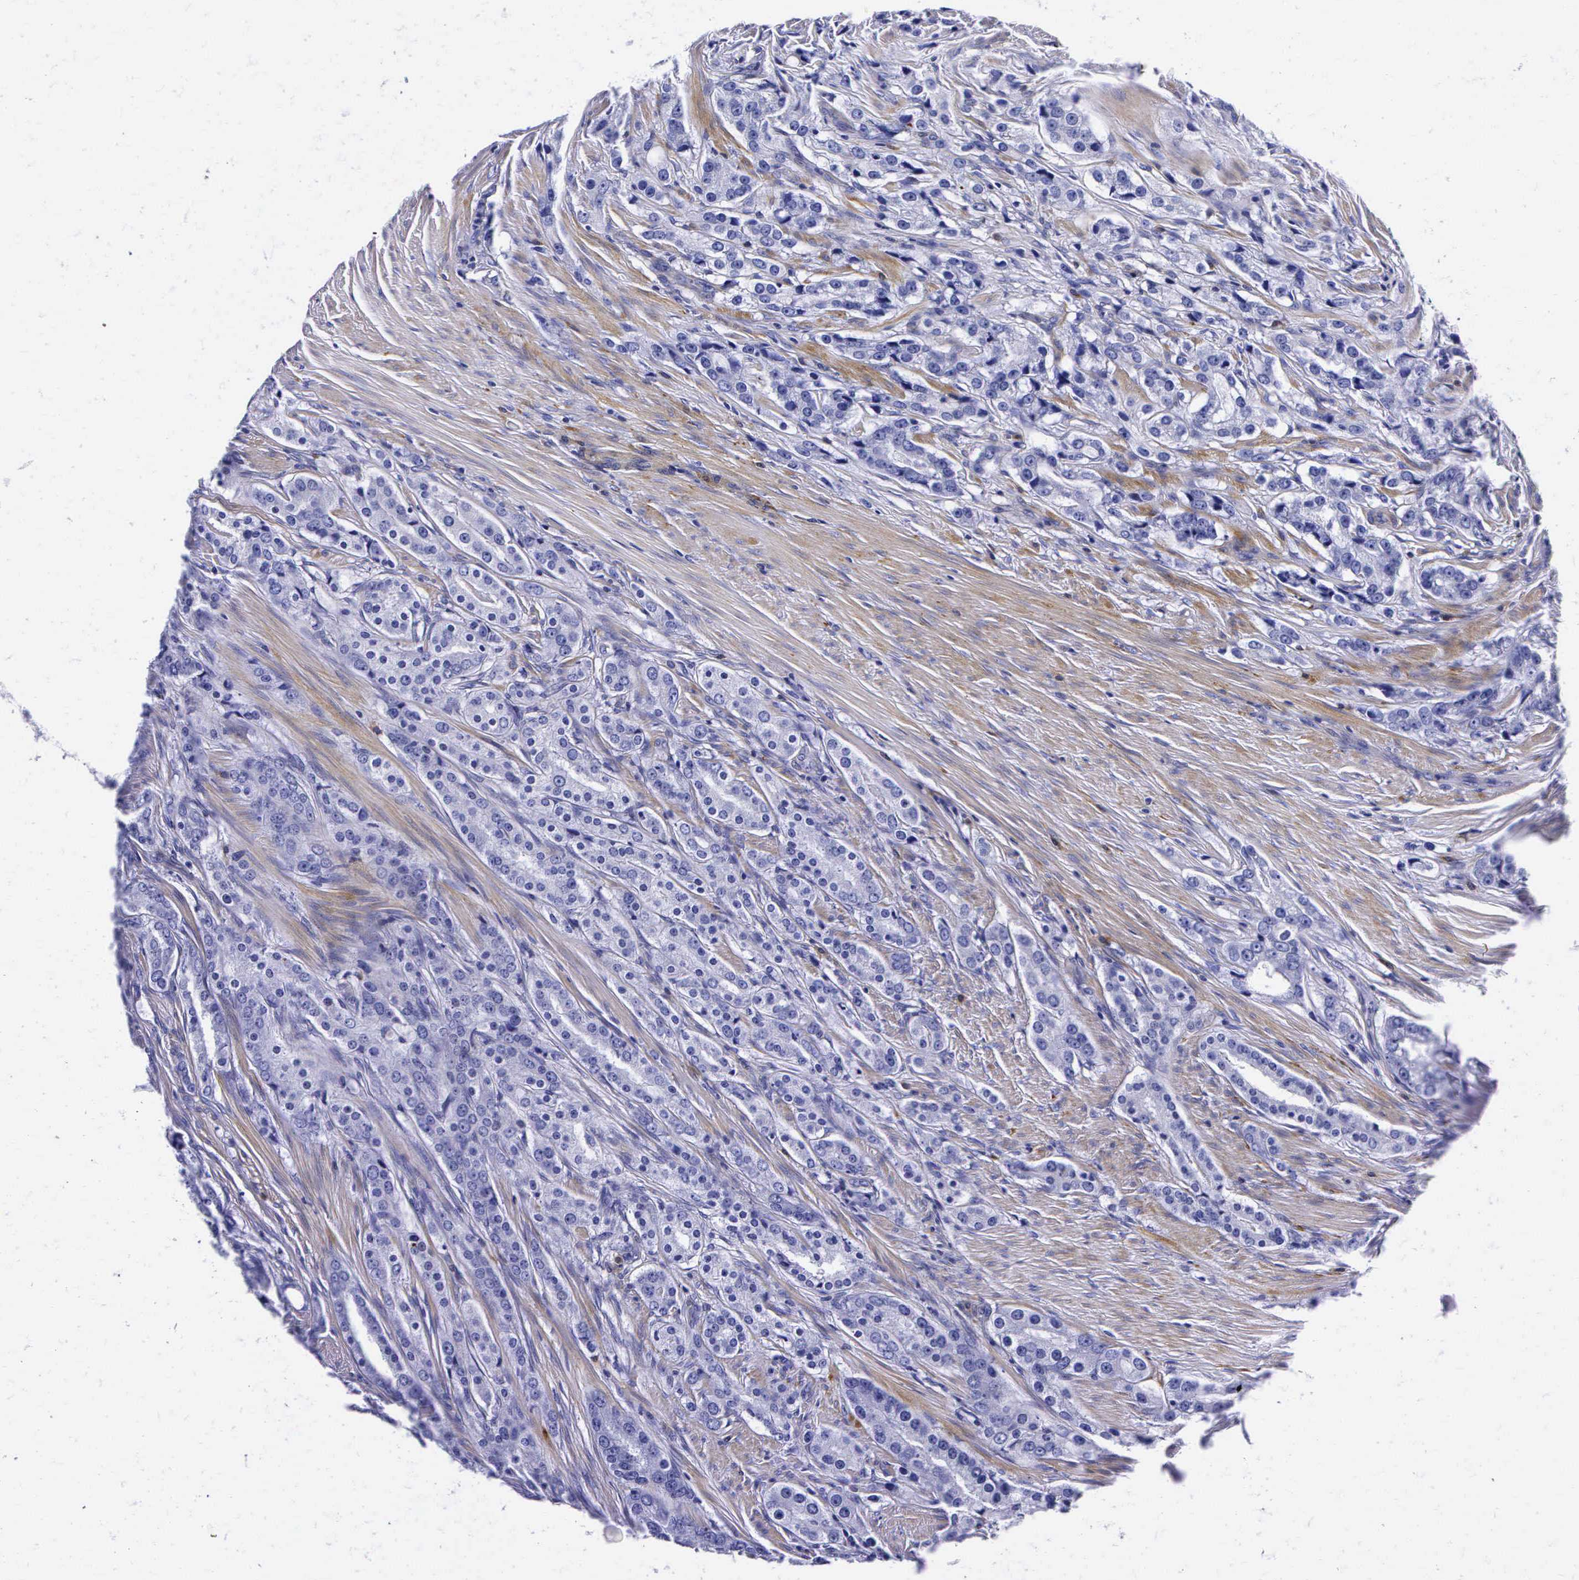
{"staining": {"intensity": "negative", "quantity": "none", "location": "none"}, "tissue": "prostate cancer", "cell_type": "Tumor cells", "image_type": "cancer", "snomed": [{"axis": "morphology", "description": "Adenocarcinoma, Medium grade"}, {"axis": "topography", "description": "Prostate"}], "caption": "Prostate medium-grade adenocarcinoma was stained to show a protein in brown. There is no significant positivity in tumor cells.", "gene": "ENO2", "patient": {"sex": "male", "age": 72}}